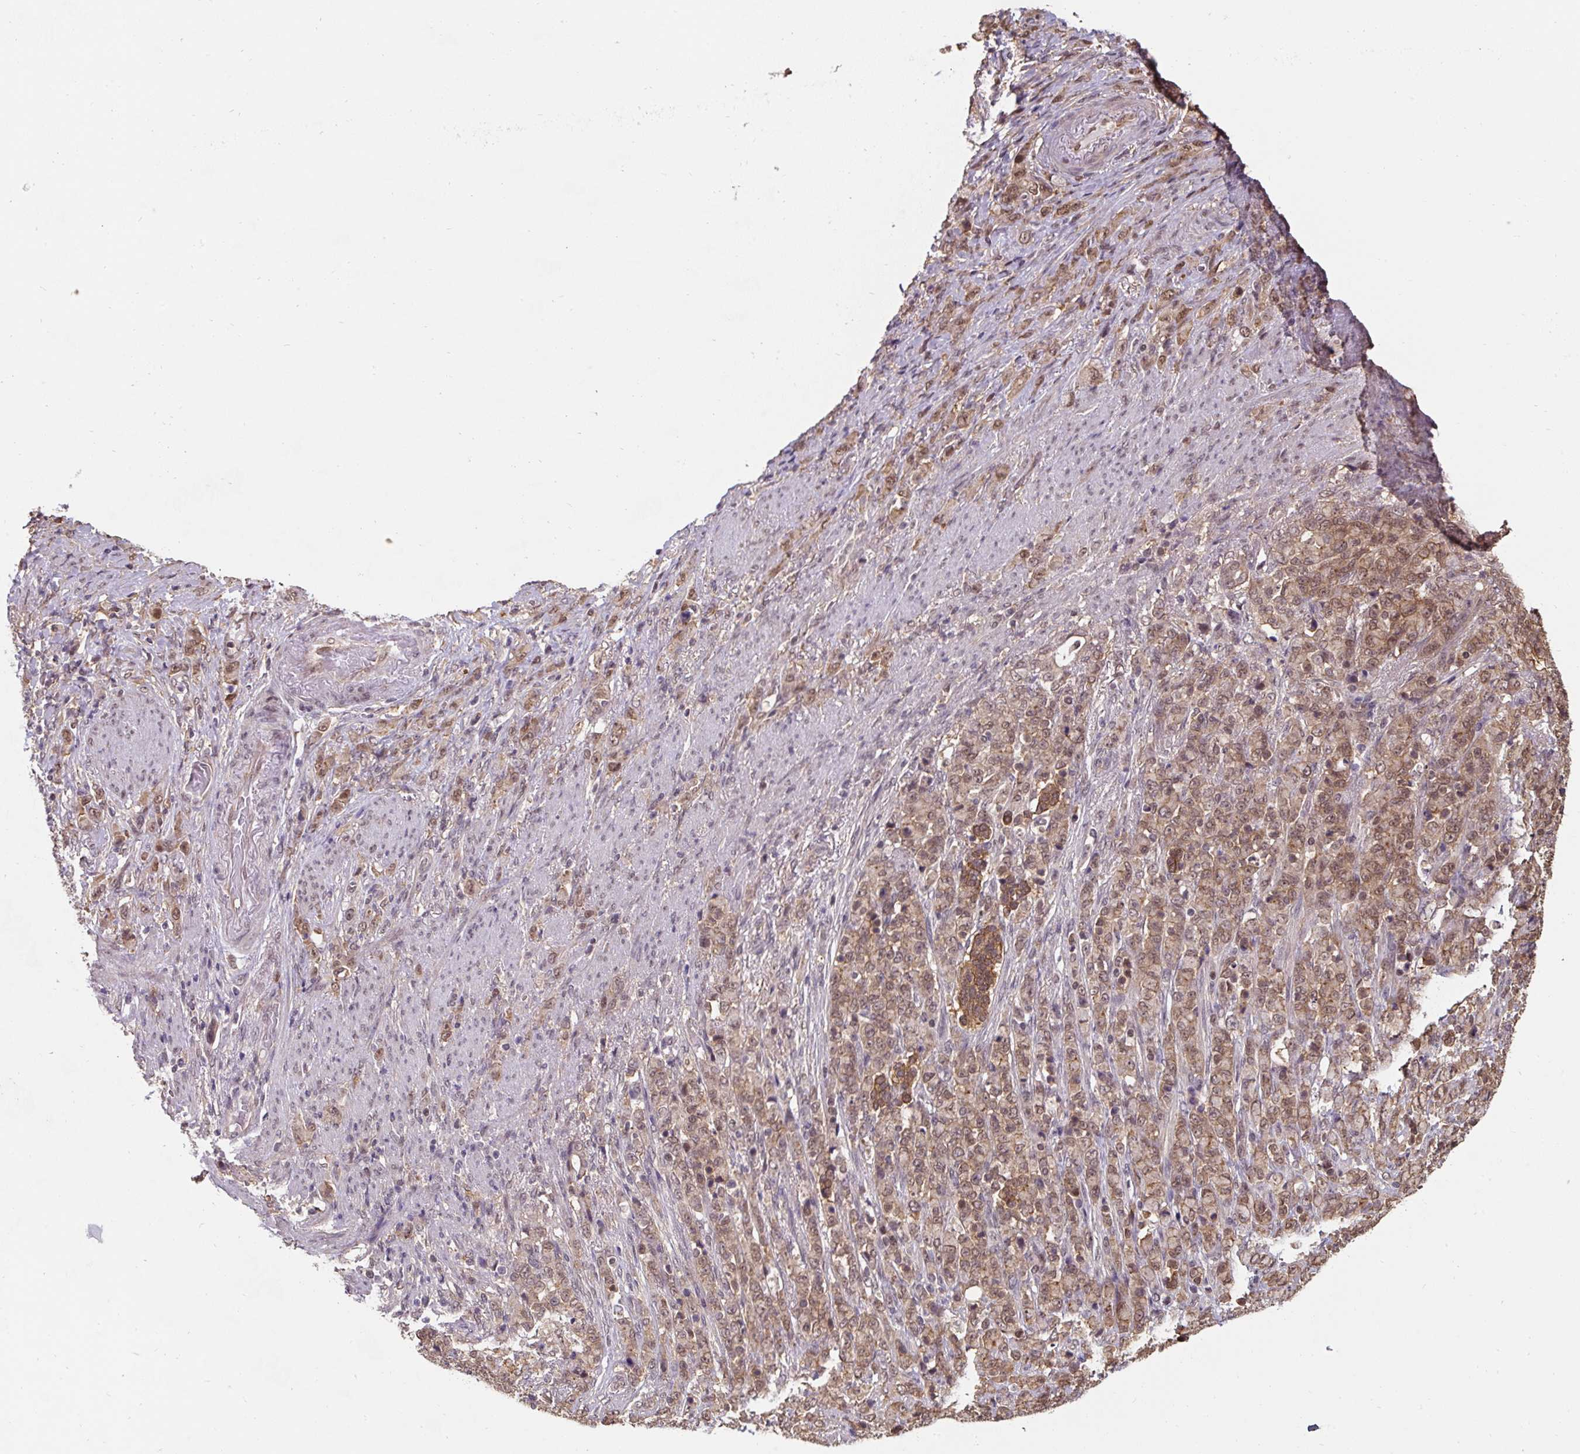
{"staining": {"intensity": "moderate", "quantity": ">75%", "location": "cytoplasmic/membranous,nuclear"}, "tissue": "stomach cancer", "cell_type": "Tumor cells", "image_type": "cancer", "snomed": [{"axis": "morphology", "description": "Adenocarcinoma, NOS"}, {"axis": "topography", "description": "Stomach"}], "caption": "IHC (DAB (3,3'-diaminobenzidine)) staining of adenocarcinoma (stomach) demonstrates moderate cytoplasmic/membranous and nuclear protein expression in approximately >75% of tumor cells.", "gene": "ST13", "patient": {"sex": "female", "age": 79}}